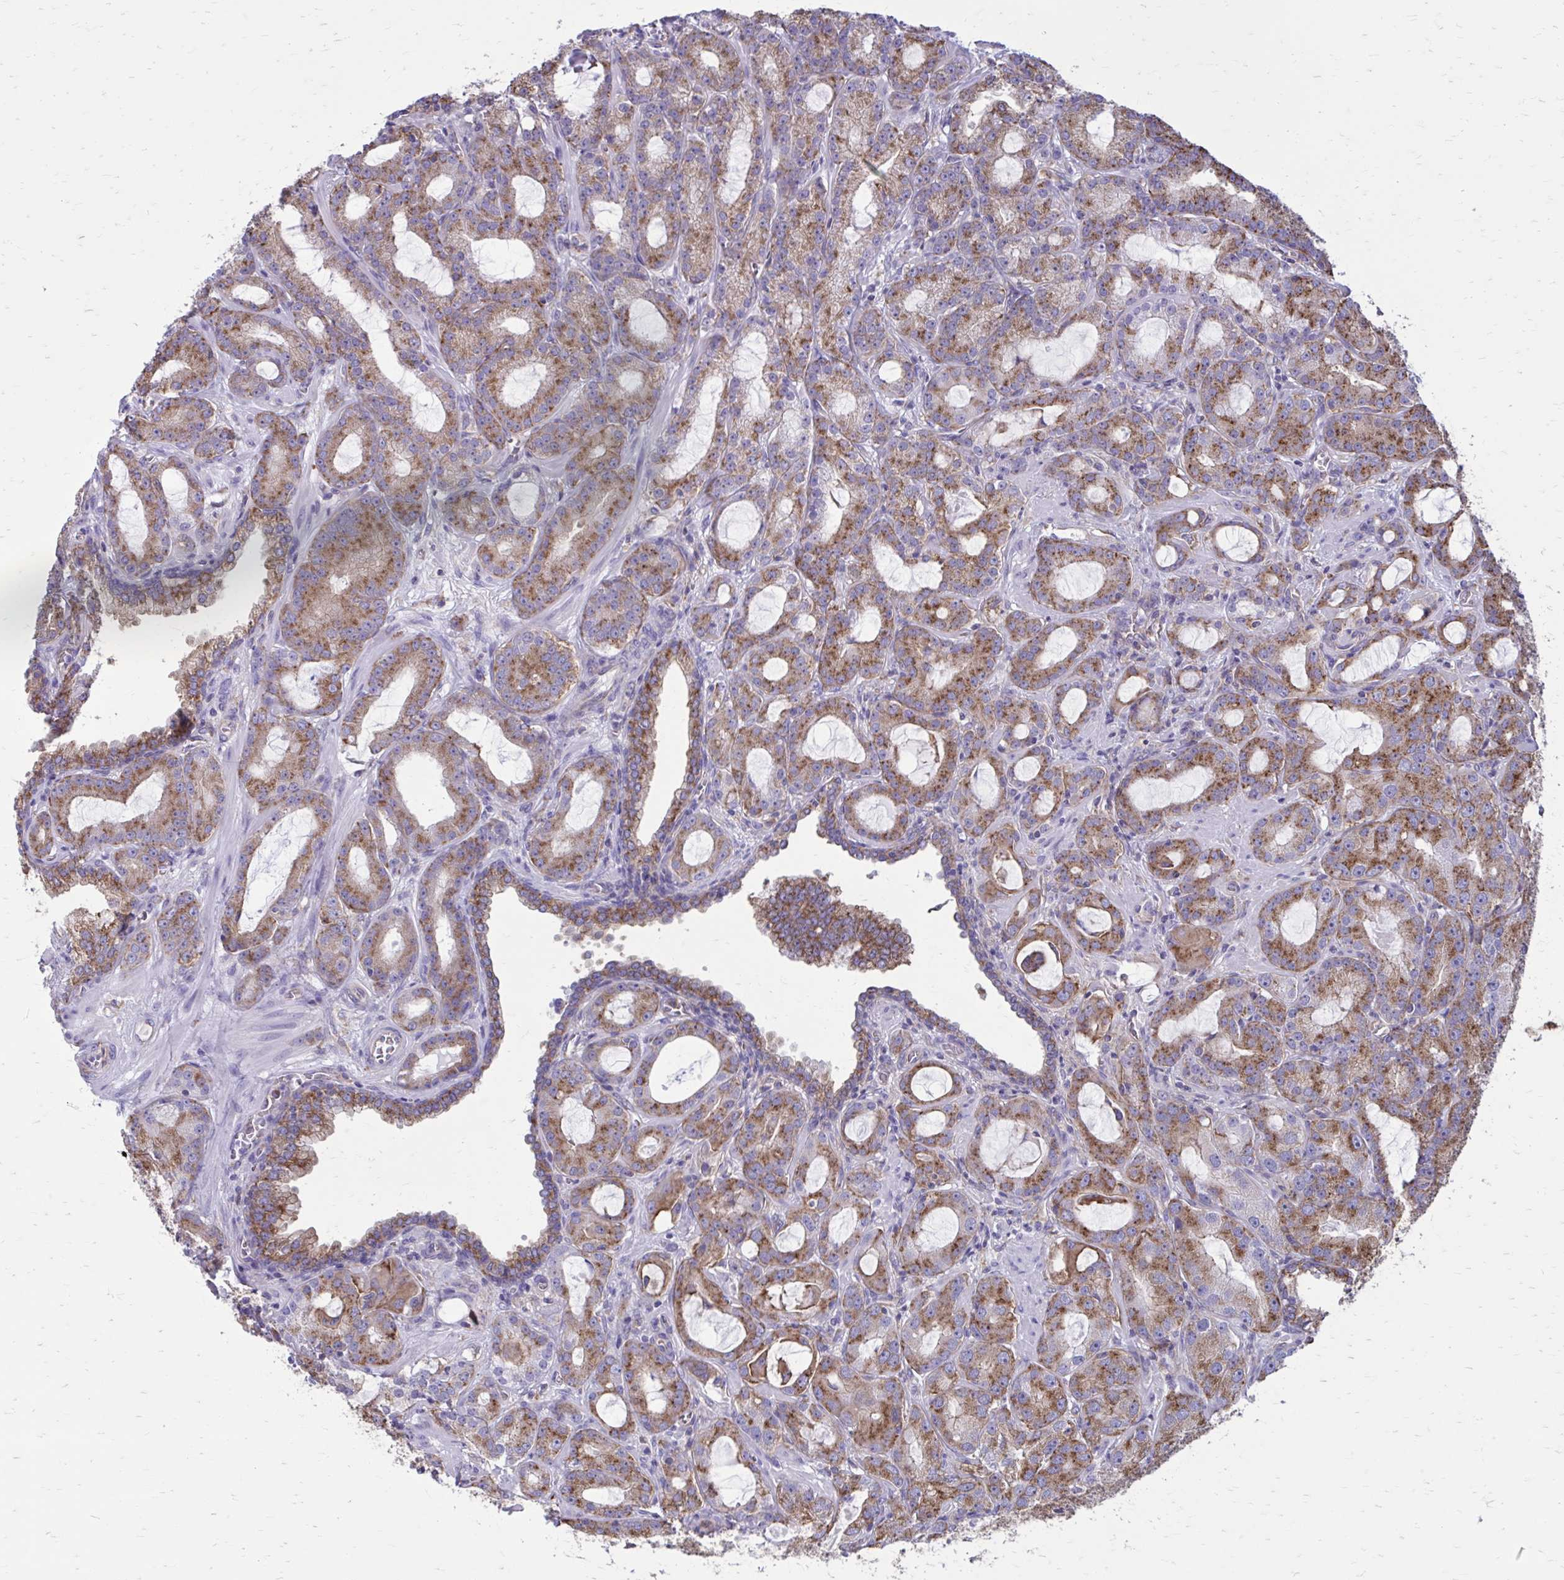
{"staining": {"intensity": "moderate", "quantity": ">75%", "location": "cytoplasmic/membranous"}, "tissue": "prostate cancer", "cell_type": "Tumor cells", "image_type": "cancer", "snomed": [{"axis": "morphology", "description": "Adenocarcinoma, High grade"}, {"axis": "topography", "description": "Prostate"}], "caption": "Human prostate cancer (high-grade adenocarcinoma) stained with a brown dye reveals moderate cytoplasmic/membranous positive positivity in approximately >75% of tumor cells.", "gene": "CLTA", "patient": {"sex": "male", "age": 65}}